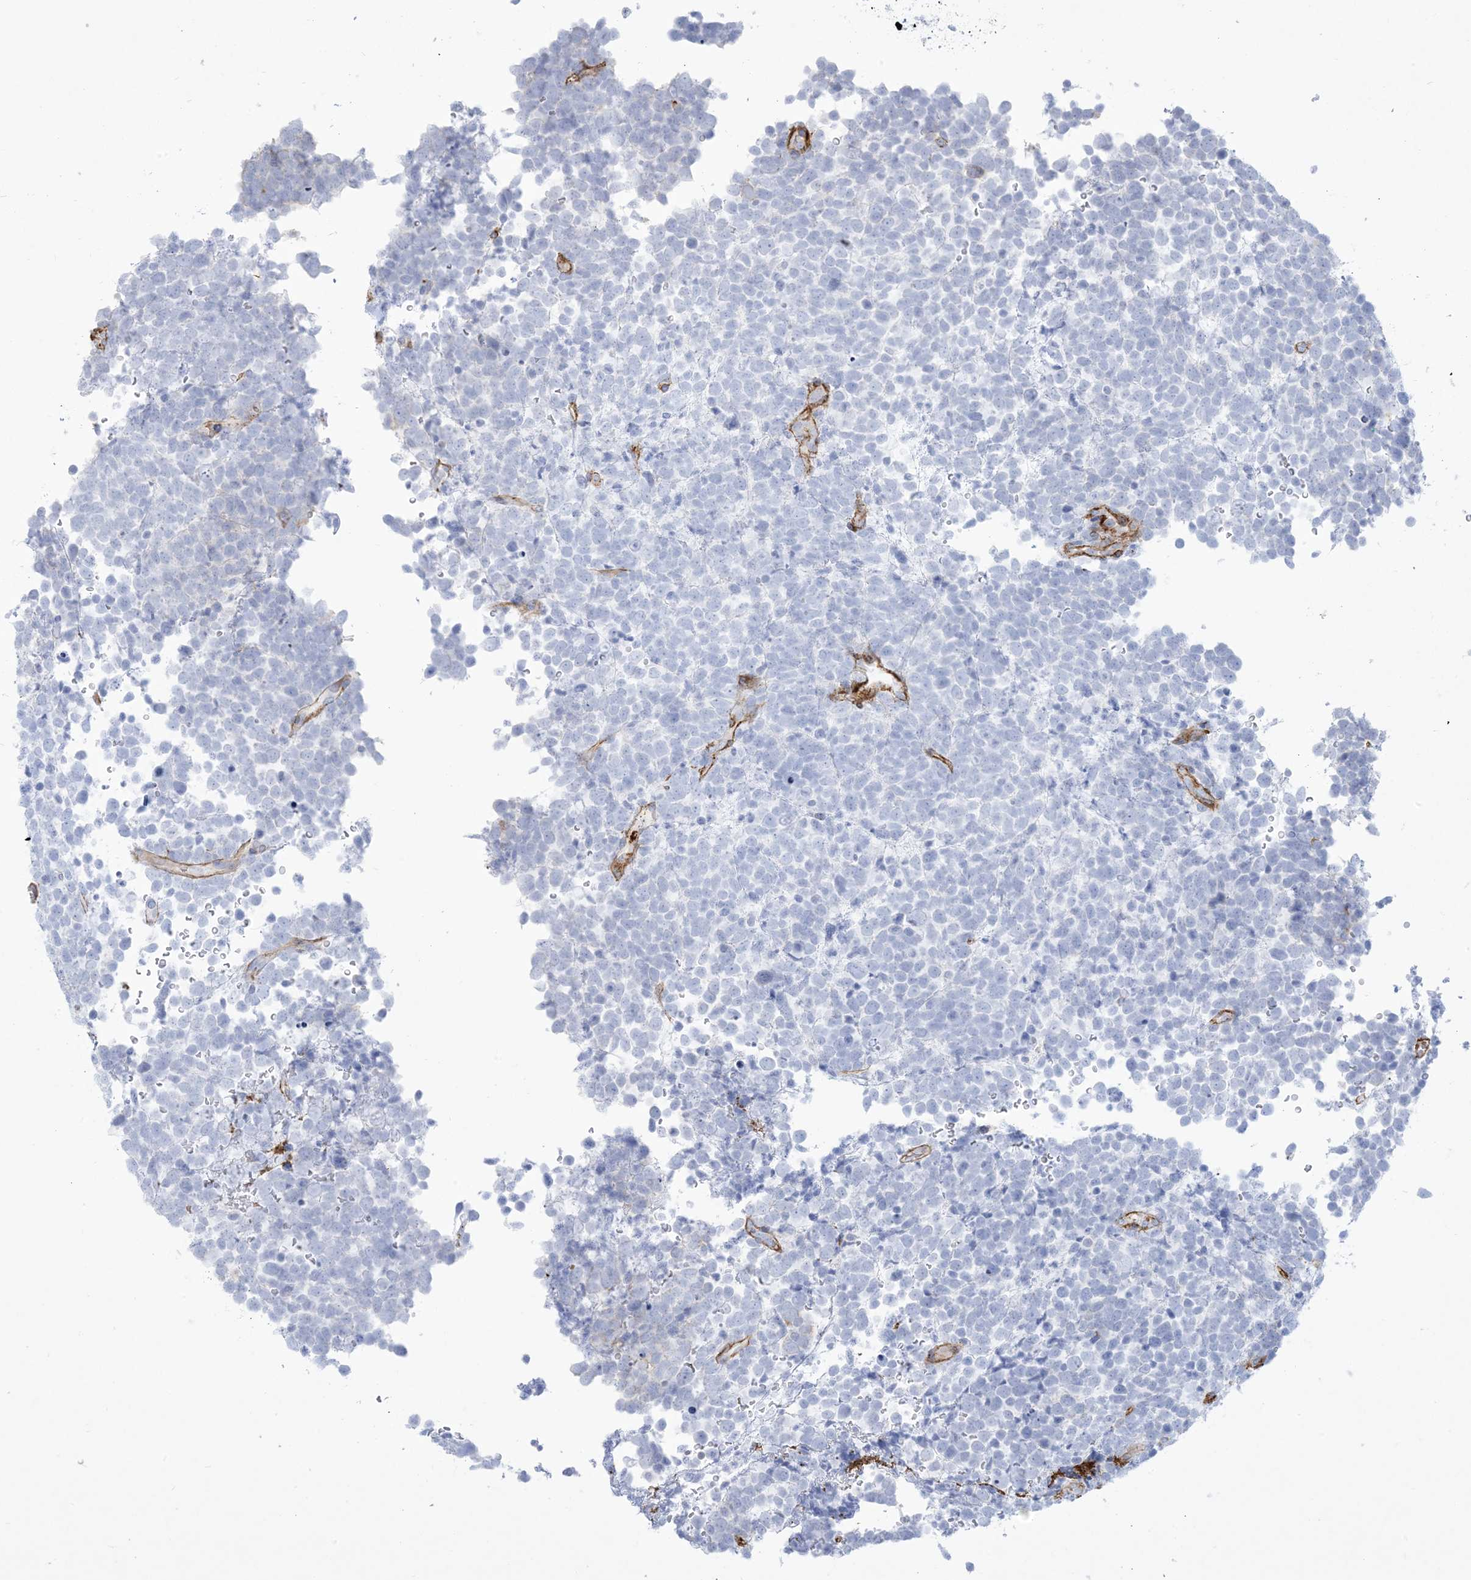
{"staining": {"intensity": "negative", "quantity": "none", "location": "none"}, "tissue": "urothelial cancer", "cell_type": "Tumor cells", "image_type": "cancer", "snomed": [{"axis": "morphology", "description": "Urothelial carcinoma, High grade"}, {"axis": "topography", "description": "Urinary bladder"}], "caption": "A high-resolution image shows IHC staining of high-grade urothelial carcinoma, which displays no significant positivity in tumor cells.", "gene": "B3GNT7", "patient": {"sex": "female", "age": 82}}